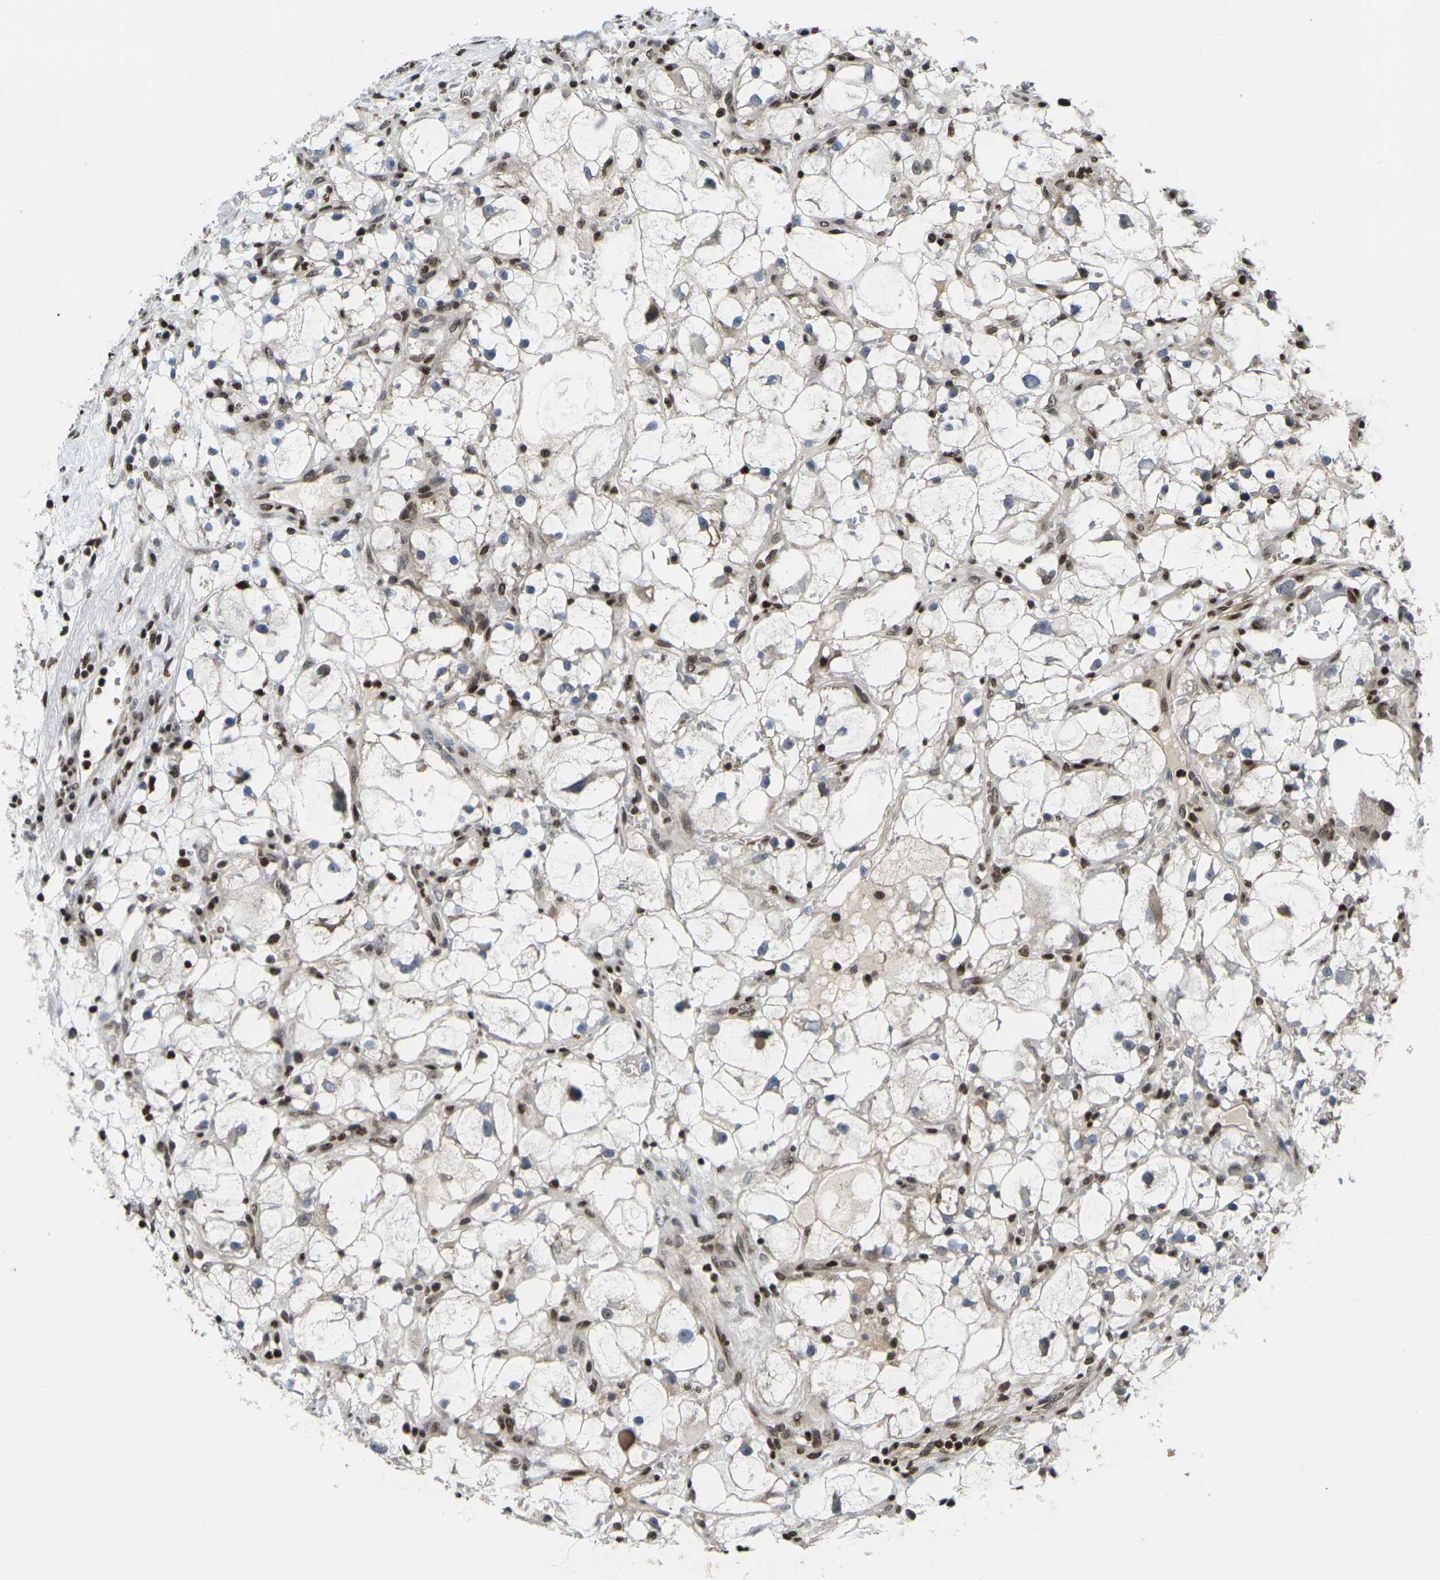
{"staining": {"intensity": "negative", "quantity": "none", "location": "none"}, "tissue": "renal cancer", "cell_type": "Tumor cells", "image_type": "cancer", "snomed": [{"axis": "morphology", "description": "Adenocarcinoma, NOS"}, {"axis": "topography", "description": "Kidney"}], "caption": "Image shows no significant protein expression in tumor cells of renal adenocarcinoma.", "gene": "H1-10", "patient": {"sex": "female", "age": 60}}